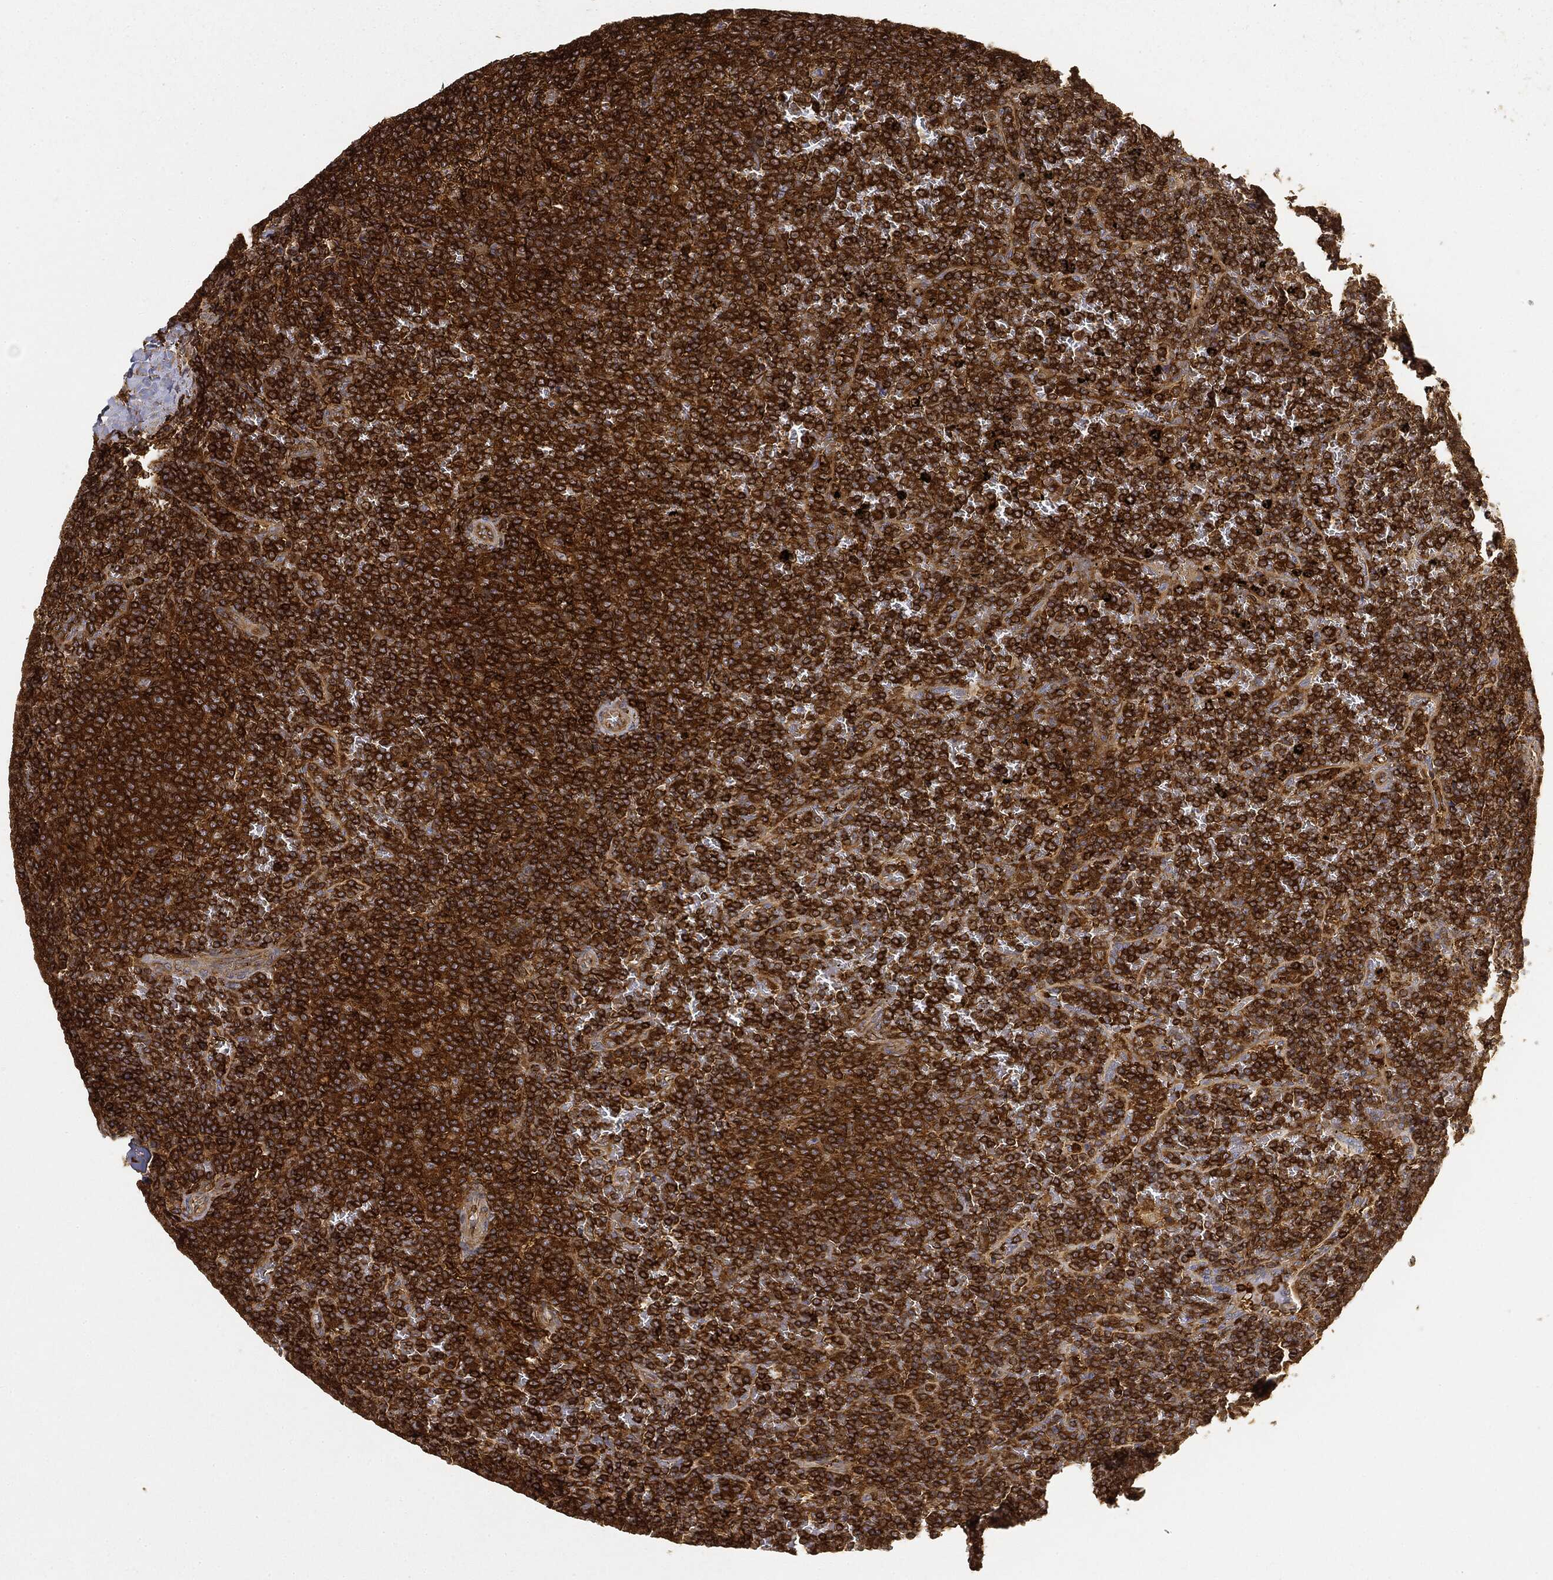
{"staining": {"intensity": "strong", "quantity": ">75%", "location": "cytoplasmic/membranous"}, "tissue": "lymphoma", "cell_type": "Tumor cells", "image_type": "cancer", "snomed": [{"axis": "morphology", "description": "Malignant lymphoma, non-Hodgkin's type, Low grade"}, {"axis": "topography", "description": "Spleen"}], "caption": "About >75% of tumor cells in lymphoma reveal strong cytoplasmic/membranous protein expression as visualized by brown immunohistochemical staining.", "gene": "WDR1", "patient": {"sex": "female", "age": 77}}